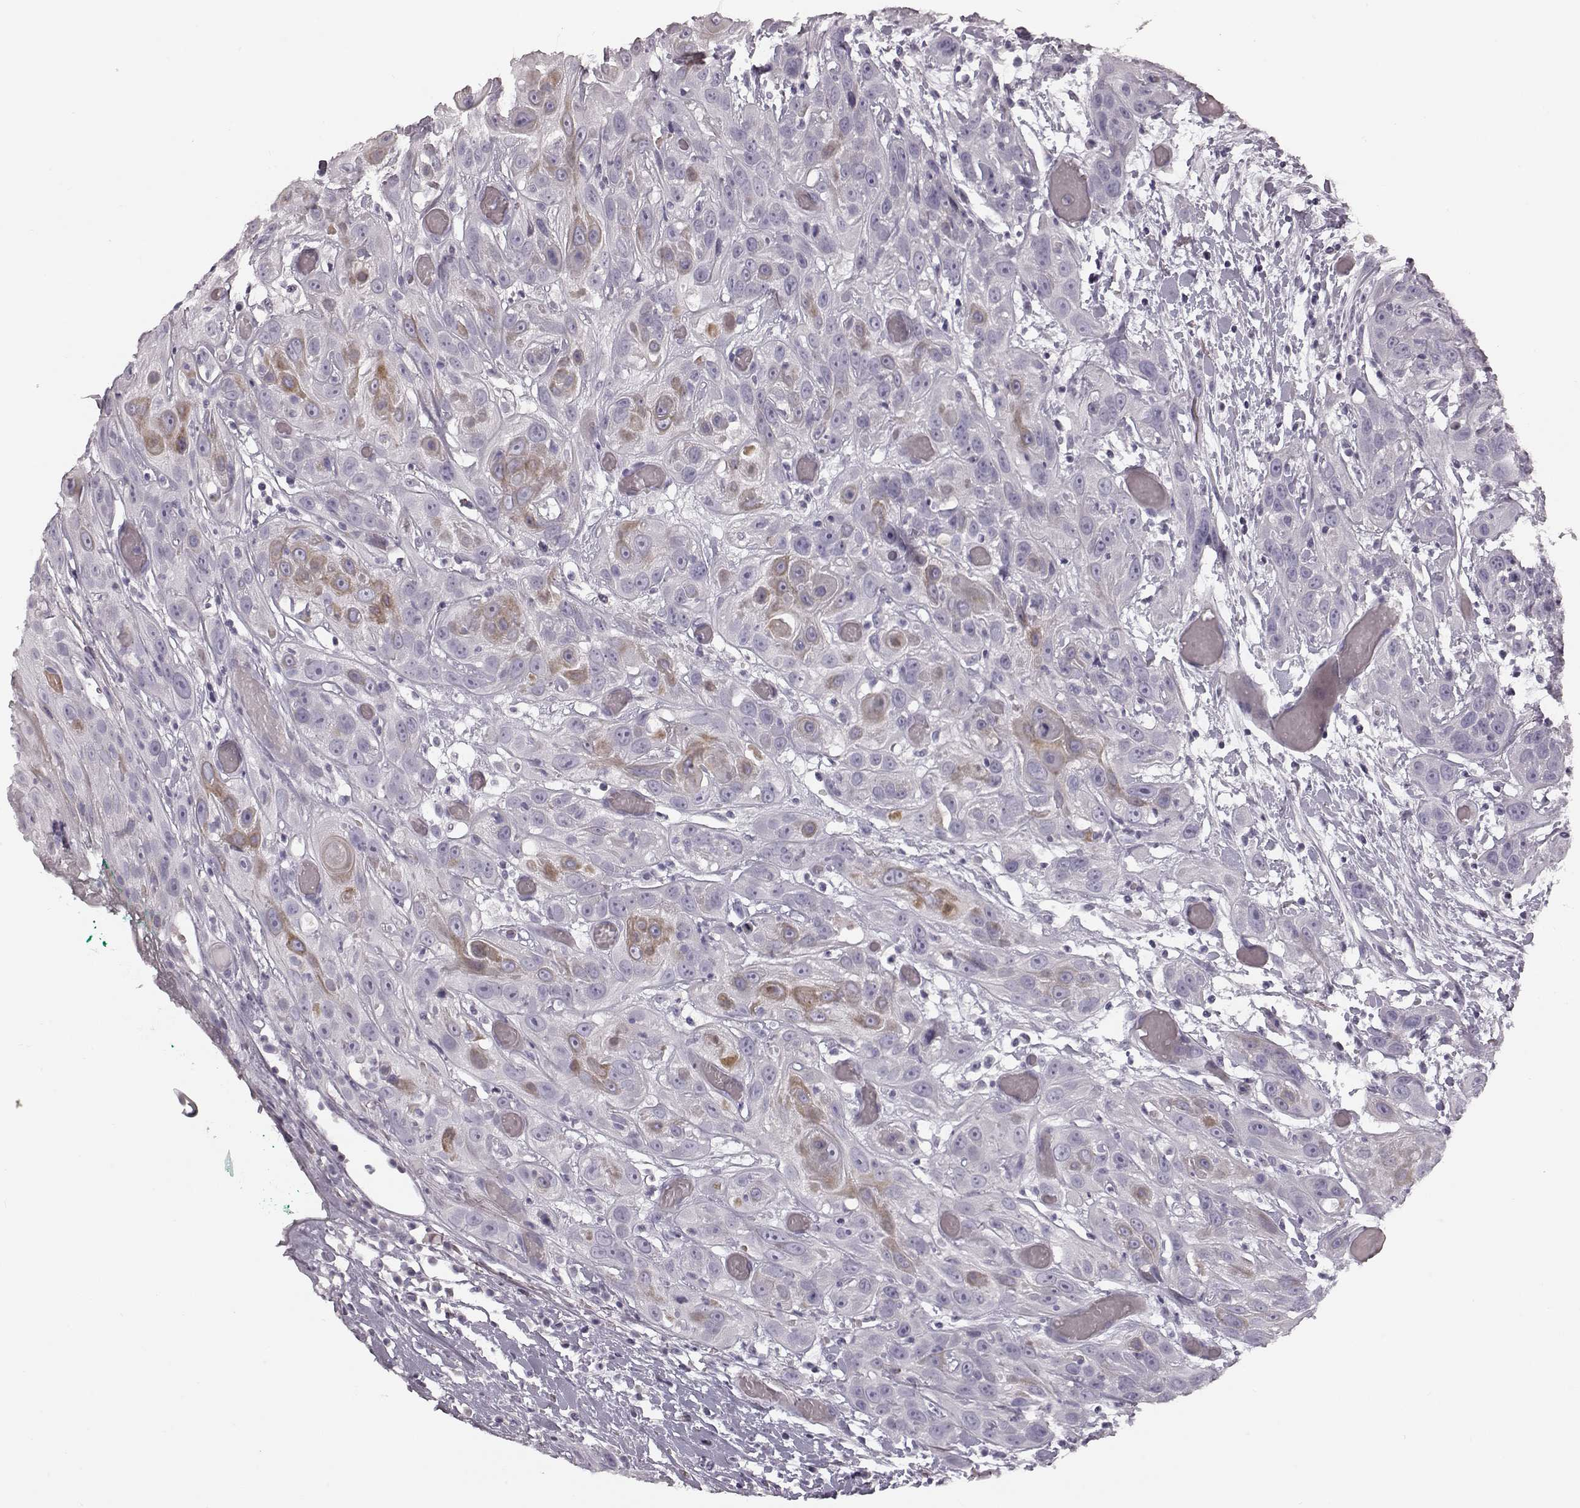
{"staining": {"intensity": "weak", "quantity": "<25%", "location": "cytoplasmic/membranous"}, "tissue": "head and neck cancer", "cell_type": "Tumor cells", "image_type": "cancer", "snomed": [{"axis": "morphology", "description": "Normal tissue, NOS"}, {"axis": "morphology", "description": "Squamous cell carcinoma, NOS"}, {"axis": "topography", "description": "Oral tissue"}, {"axis": "topography", "description": "Salivary gland"}, {"axis": "topography", "description": "Head-Neck"}], "caption": "IHC histopathology image of neoplastic tissue: head and neck squamous cell carcinoma stained with DAB (3,3'-diaminobenzidine) shows no significant protein positivity in tumor cells.", "gene": "ZNF433", "patient": {"sex": "female", "age": 62}}